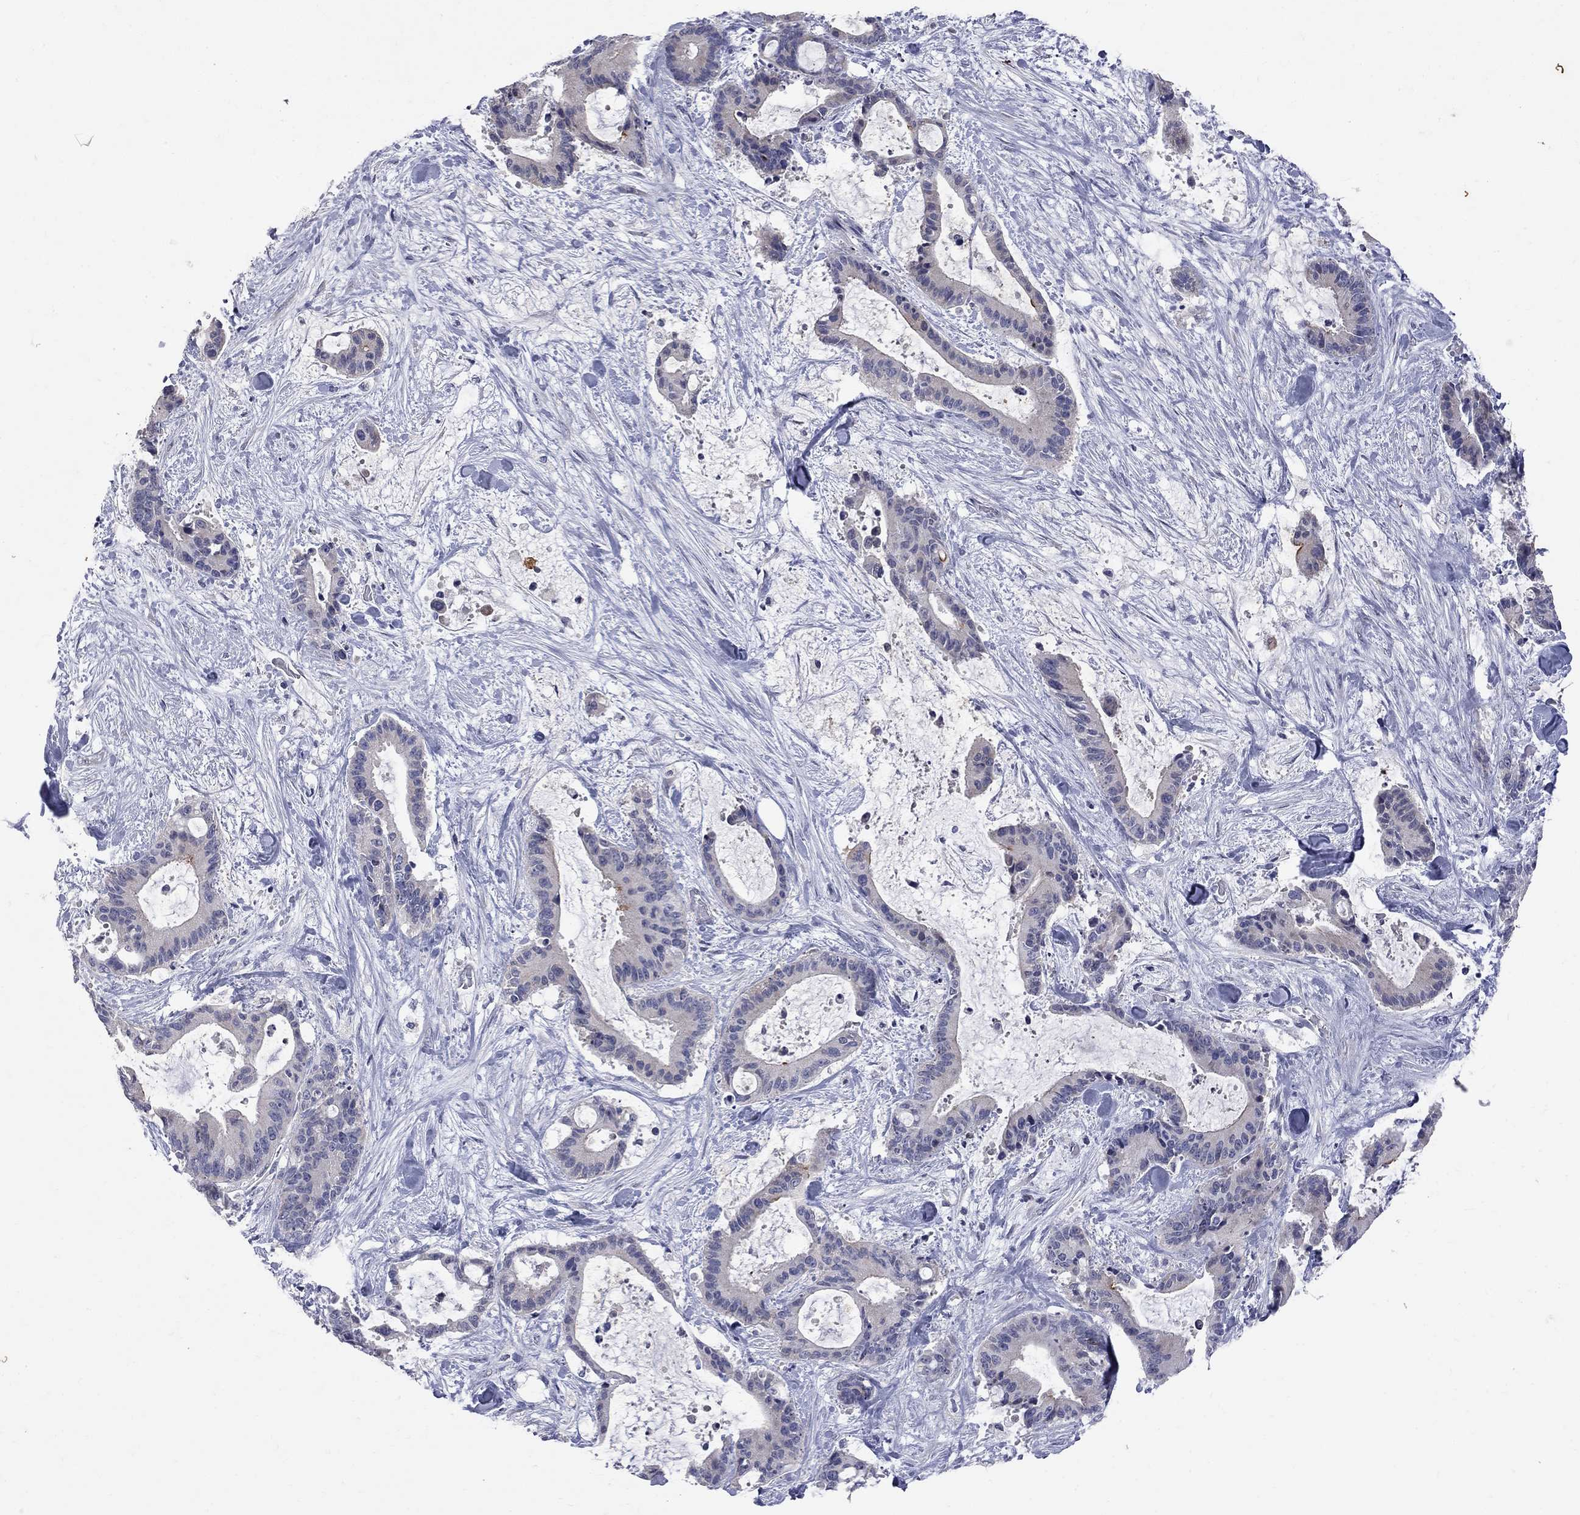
{"staining": {"intensity": "negative", "quantity": "none", "location": "none"}, "tissue": "liver cancer", "cell_type": "Tumor cells", "image_type": "cancer", "snomed": [{"axis": "morphology", "description": "Cholangiocarcinoma"}, {"axis": "topography", "description": "Liver"}], "caption": "The micrograph exhibits no significant staining in tumor cells of cholangiocarcinoma (liver).", "gene": "NOS2", "patient": {"sex": "female", "age": 73}}